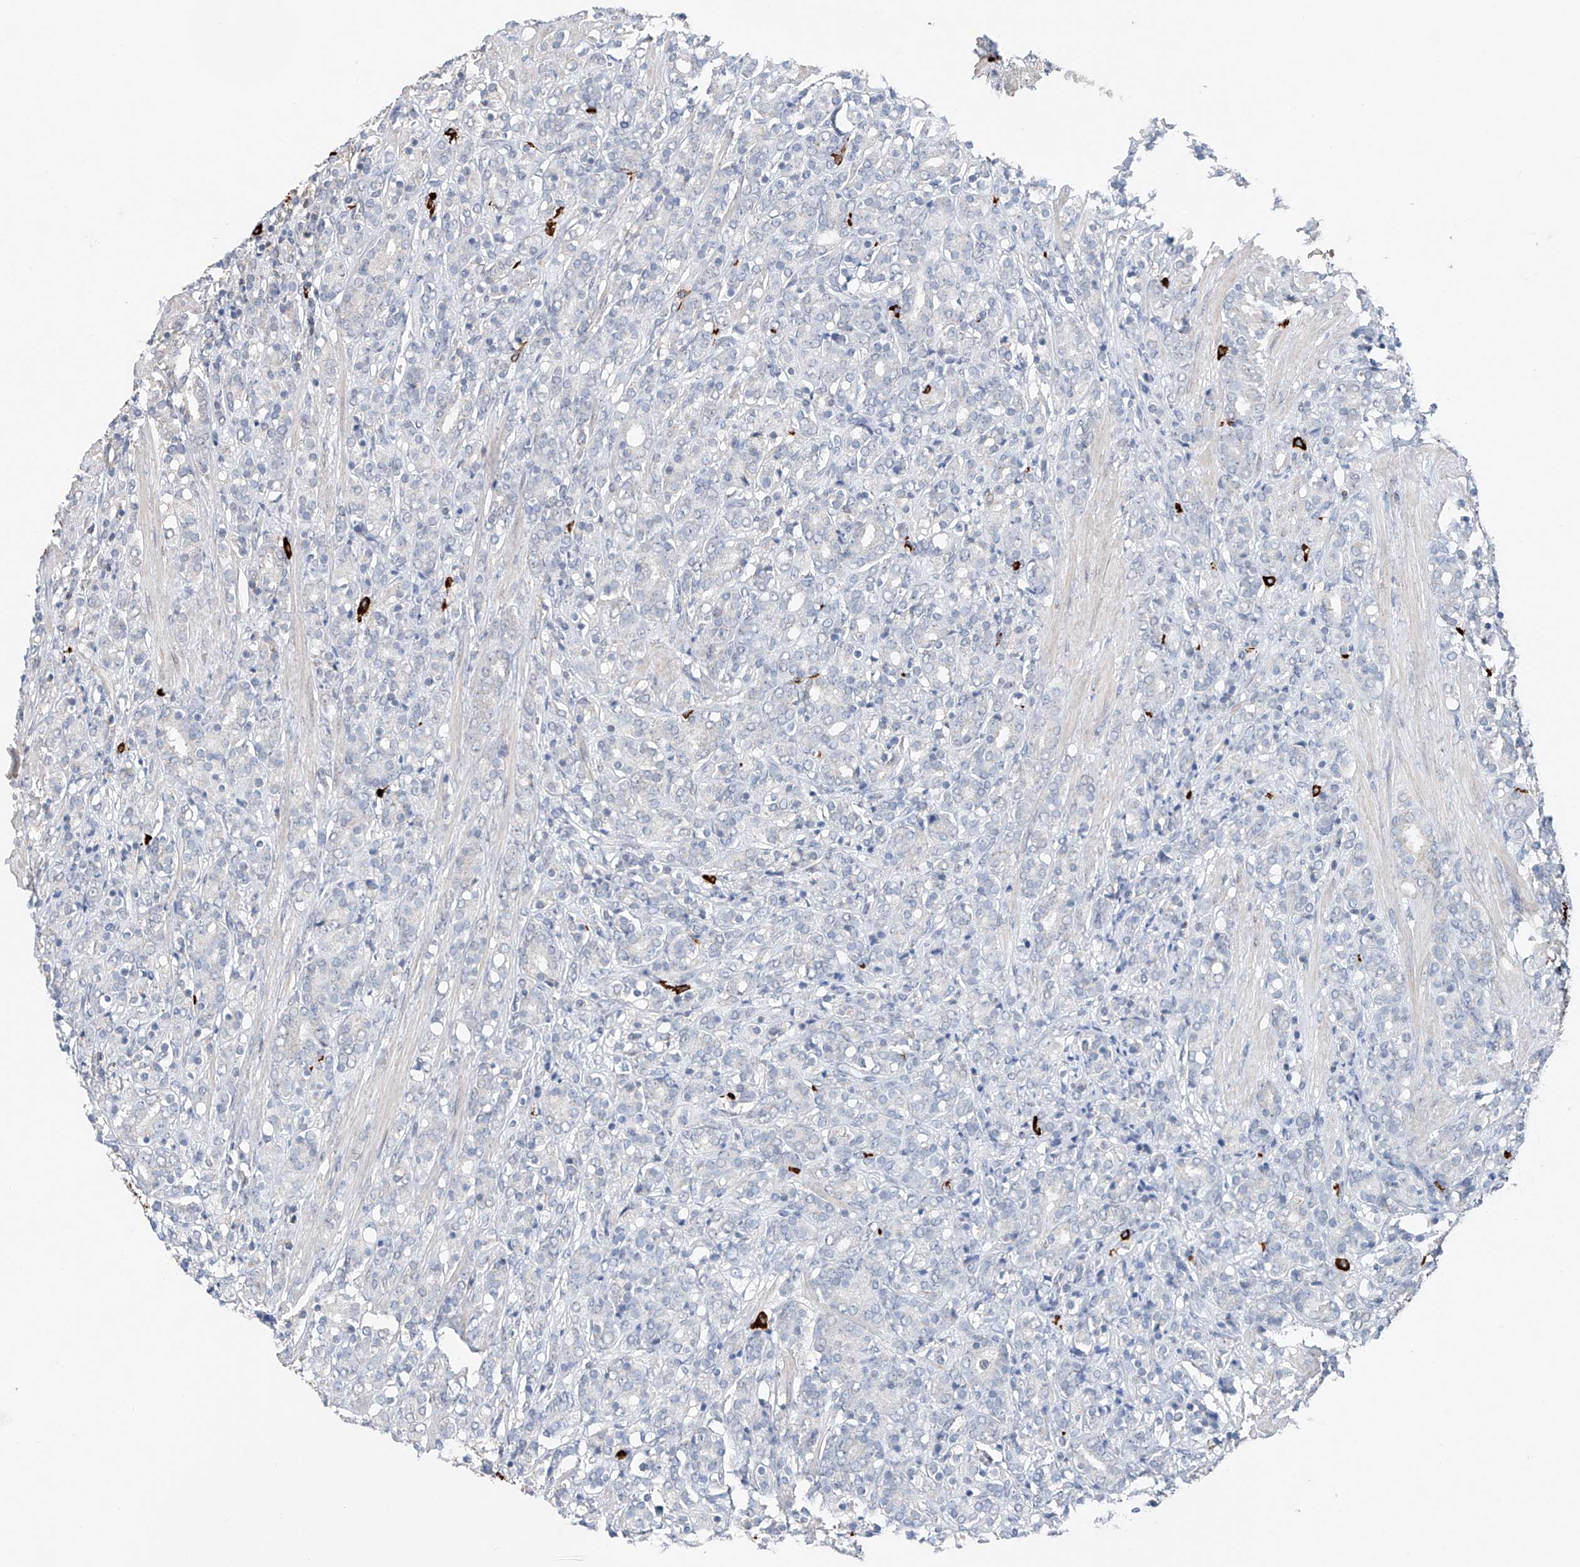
{"staining": {"intensity": "negative", "quantity": "none", "location": "none"}, "tissue": "prostate cancer", "cell_type": "Tumor cells", "image_type": "cancer", "snomed": [{"axis": "morphology", "description": "Adenocarcinoma, High grade"}, {"axis": "topography", "description": "Prostate"}], "caption": "DAB (3,3'-diaminobenzidine) immunohistochemical staining of human adenocarcinoma (high-grade) (prostate) demonstrates no significant positivity in tumor cells.", "gene": "KLF15", "patient": {"sex": "male", "age": 62}}